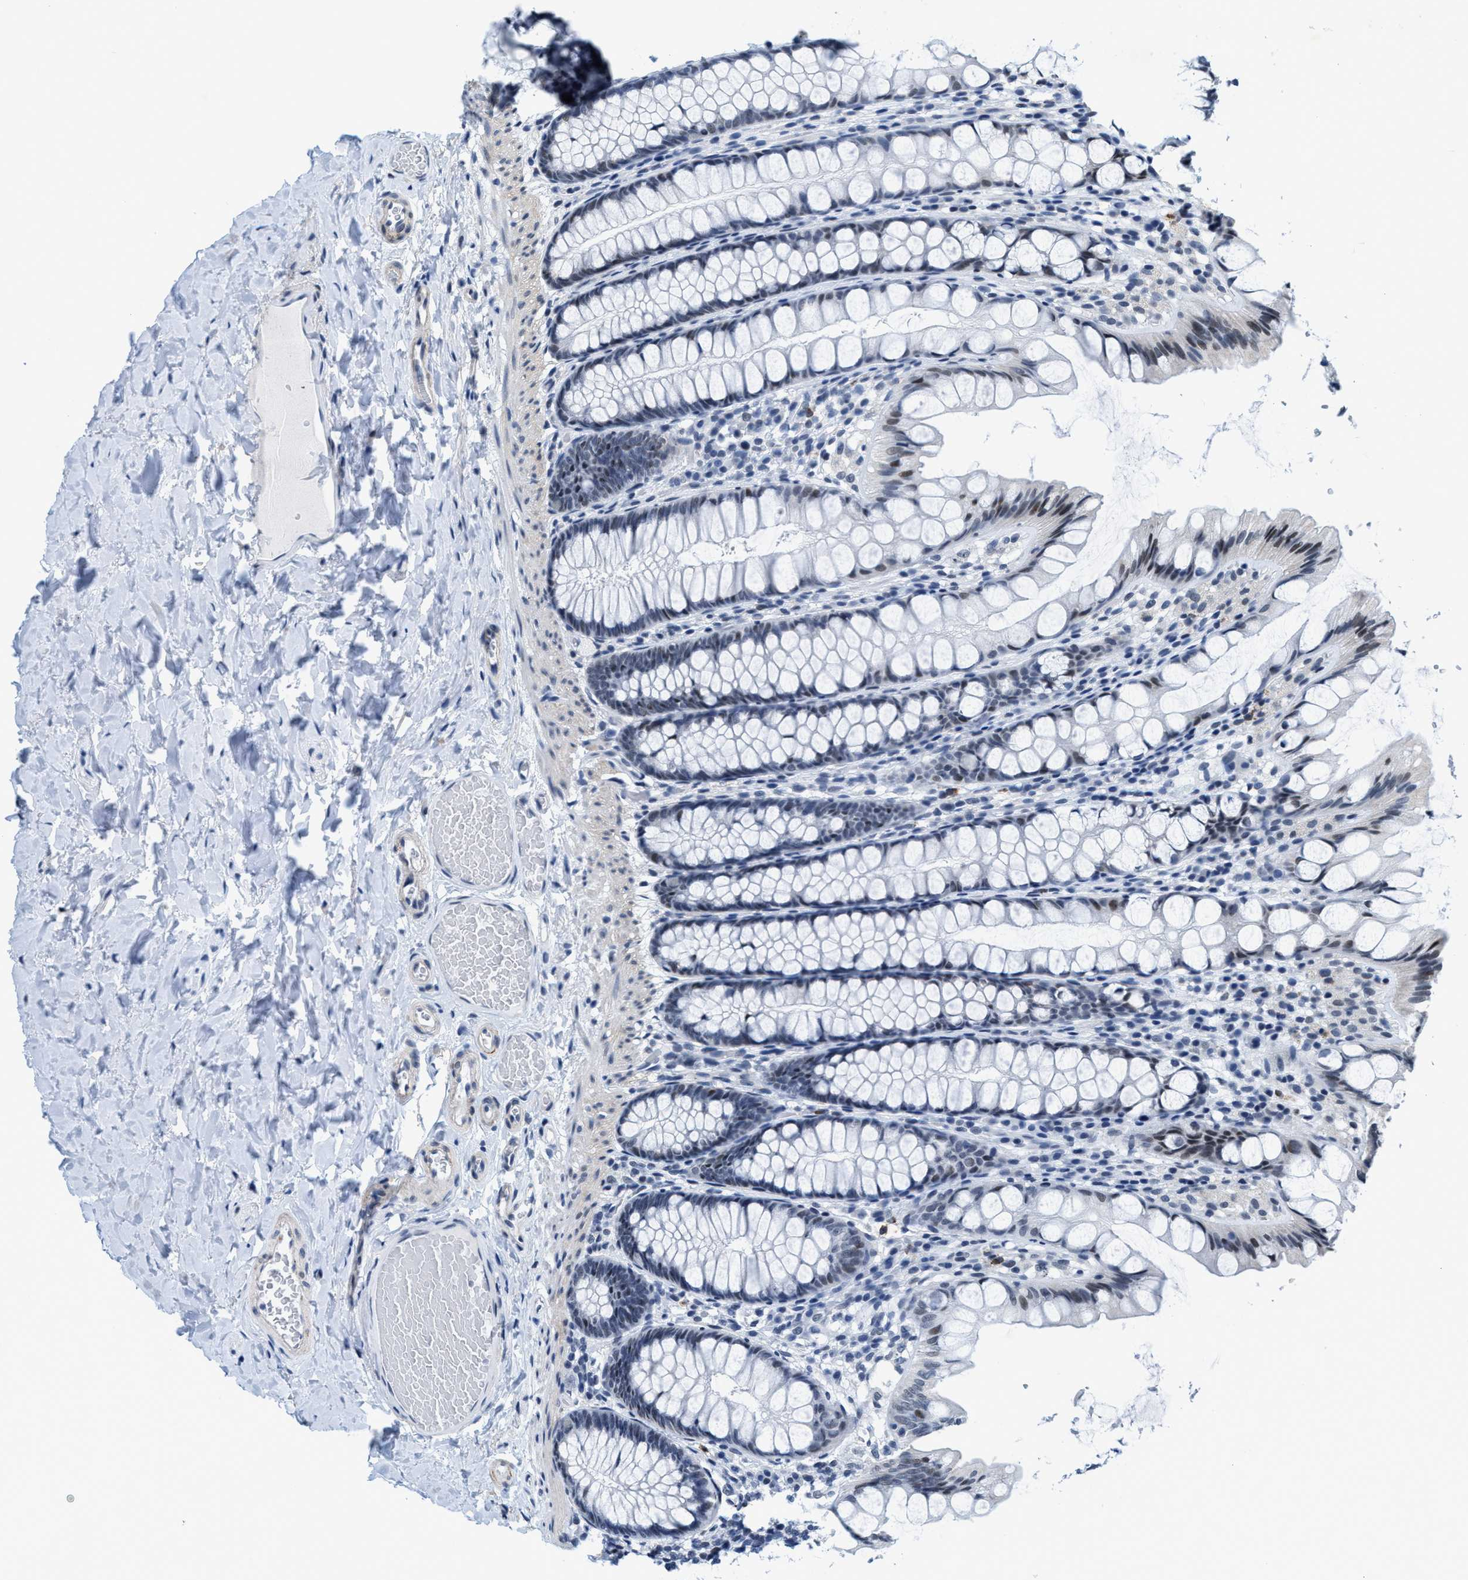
{"staining": {"intensity": "negative", "quantity": "none", "location": "none"}, "tissue": "colon", "cell_type": "Endothelial cells", "image_type": "normal", "snomed": [{"axis": "morphology", "description": "Normal tissue, NOS"}, {"axis": "topography", "description": "Colon"}], "caption": "Immunohistochemical staining of normal human colon exhibits no significant staining in endothelial cells.", "gene": "SETD1B", "patient": {"sex": "male", "age": 47}}